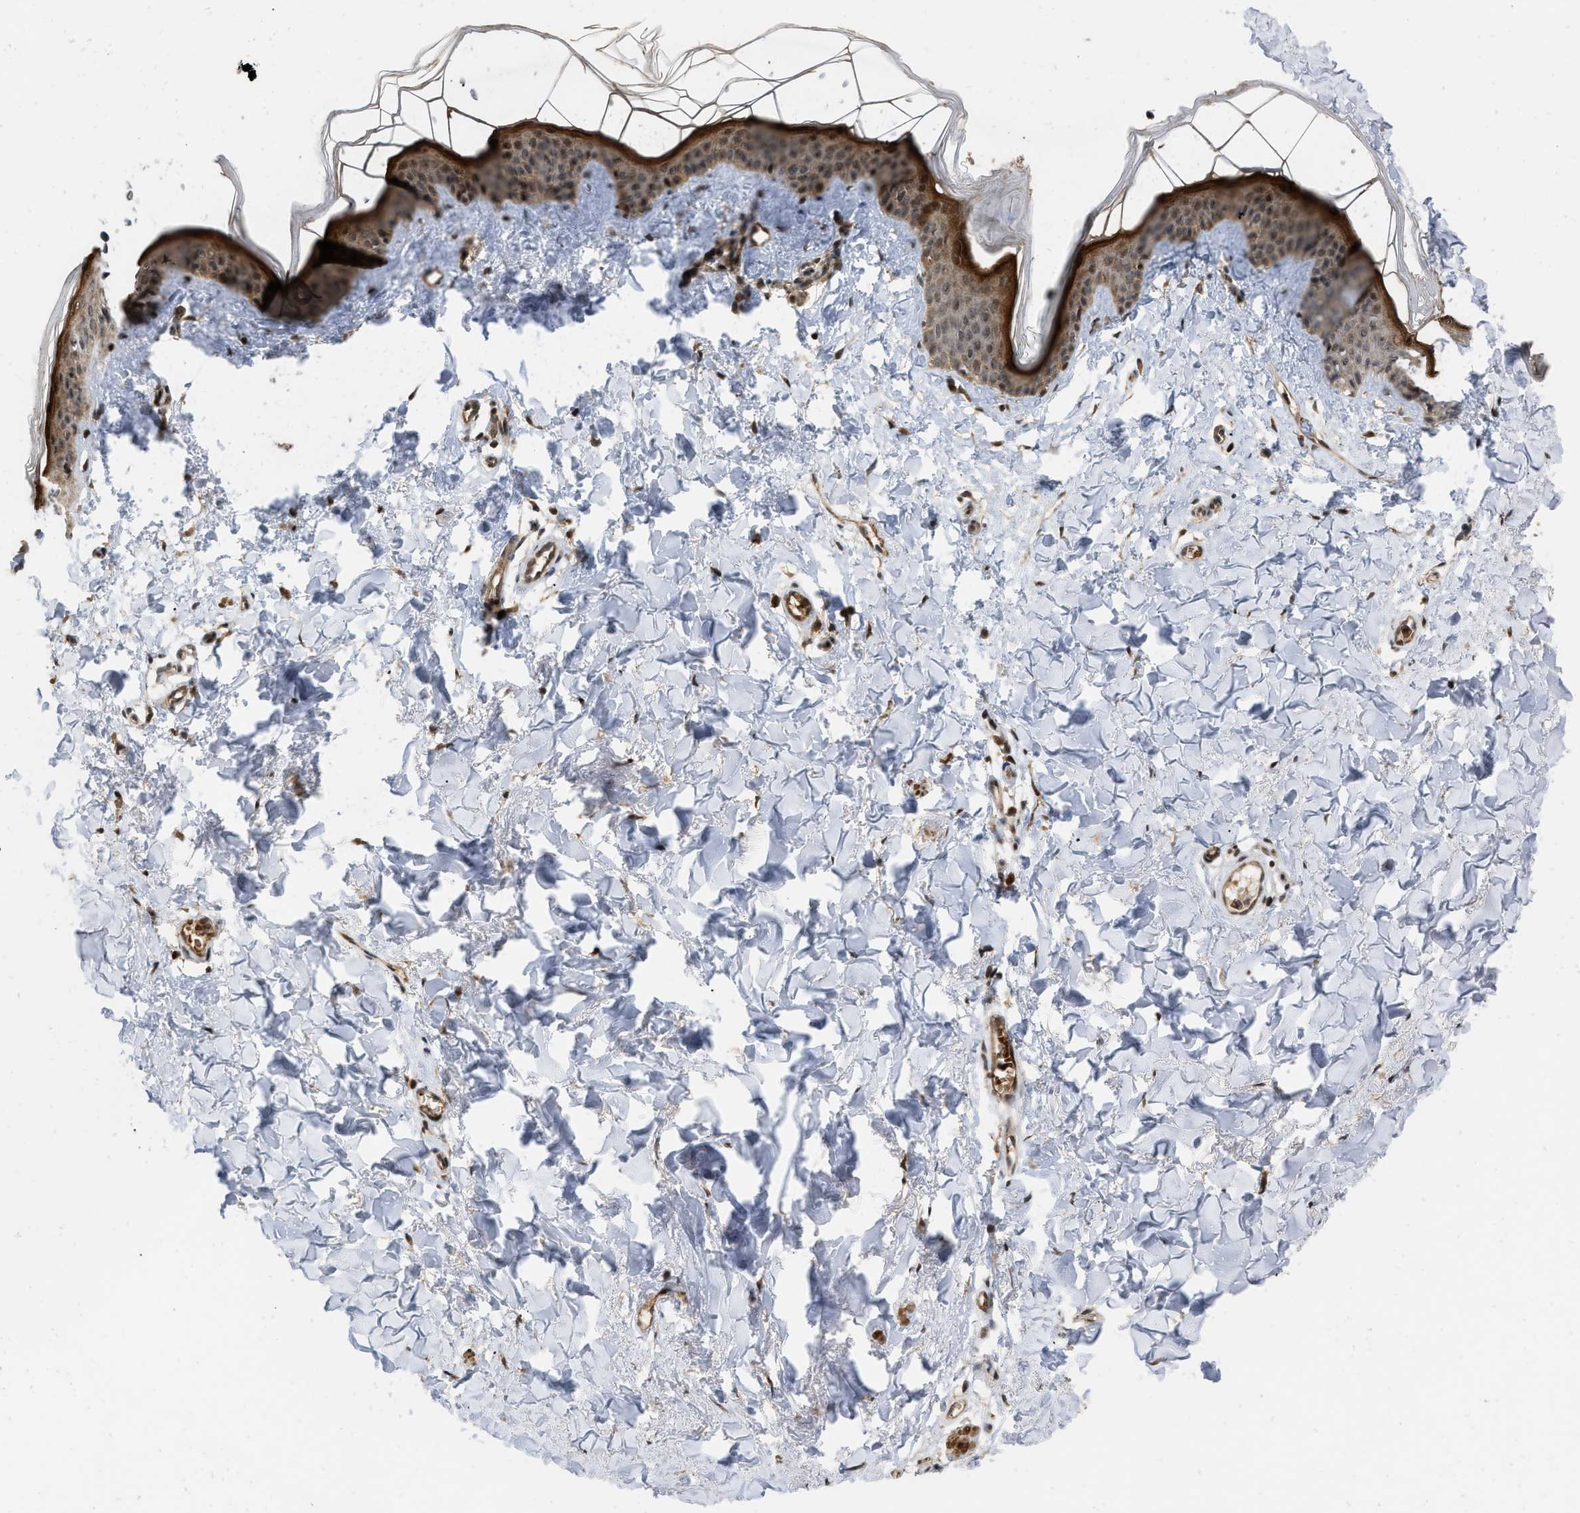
{"staining": {"intensity": "strong", "quantity": ">75%", "location": "nuclear"}, "tissue": "skin", "cell_type": "Fibroblasts", "image_type": "normal", "snomed": [{"axis": "morphology", "description": "Normal tissue, NOS"}, {"axis": "topography", "description": "Skin"}], "caption": "Fibroblasts show high levels of strong nuclear positivity in approximately >75% of cells in benign skin.", "gene": "ANKRD11", "patient": {"sex": "female", "age": 17}}